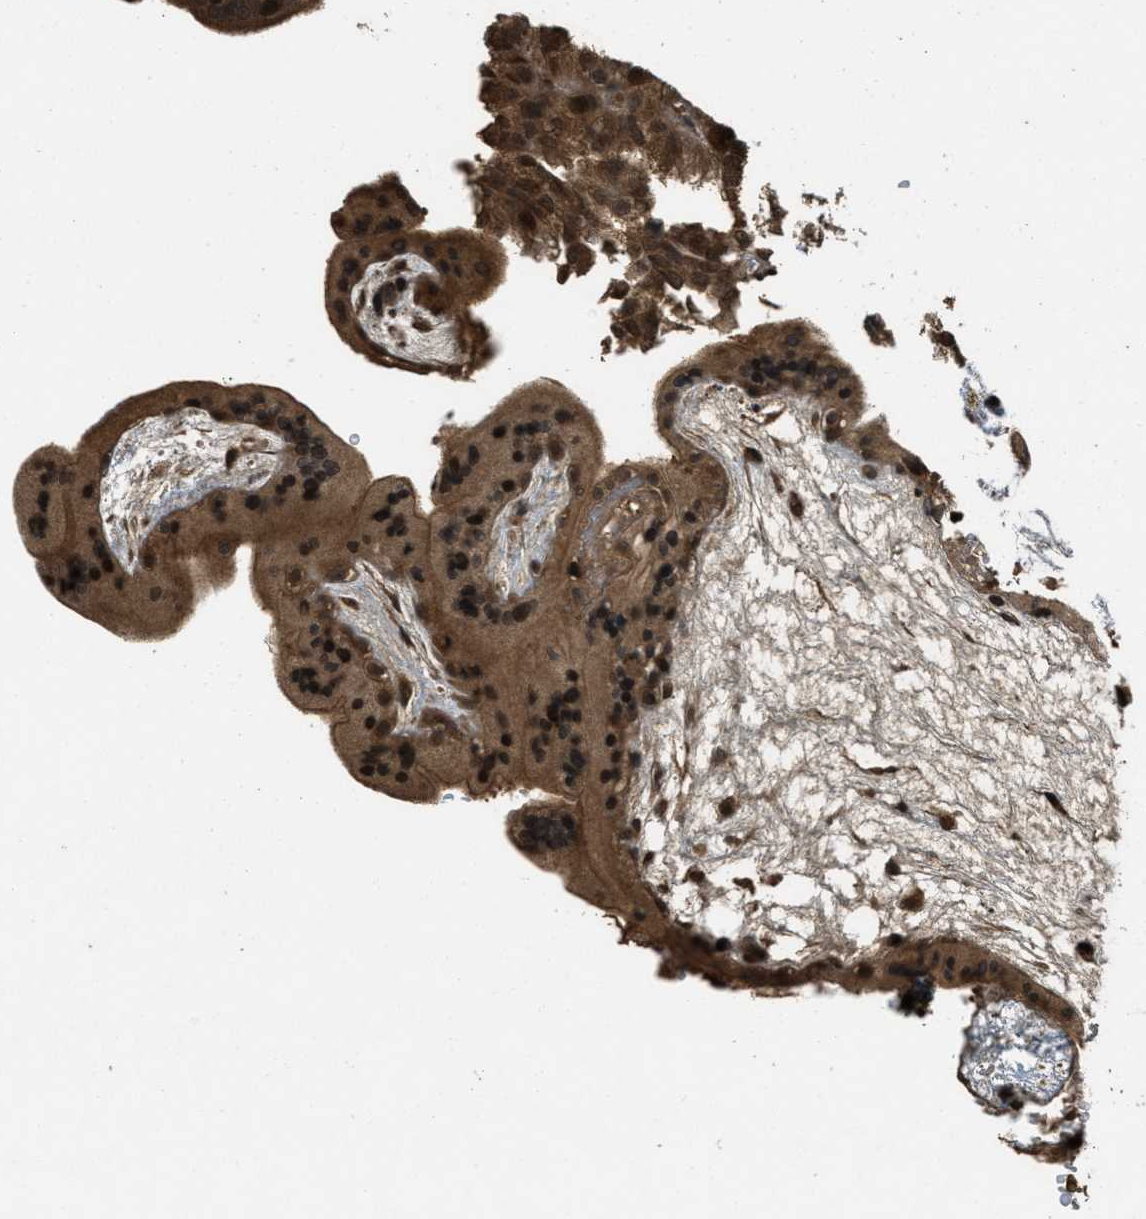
{"staining": {"intensity": "strong", "quantity": ">75%", "location": "cytoplasmic/membranous,nuclear"}, "tissue": "placenta", "cell_type": "Decidual cells", "image_type": "normal", "snomed": [{"axis": "morphology", "description": "Normal tissue, NOS"}, {"axis": "topography", "description": "Placenta"}], "caption": "Protein expression analysis of benign placenta exhibits strong cytoplasmic/membranous,nuclear positivity in about >75% of decidual cells. The staining is performed using DAB brown chromogen to label protein expression. The nuclei are counter-stained blue using hematoxylin.", "gene": "ATG7", "patient": {"sex": "female", "age": 35}}